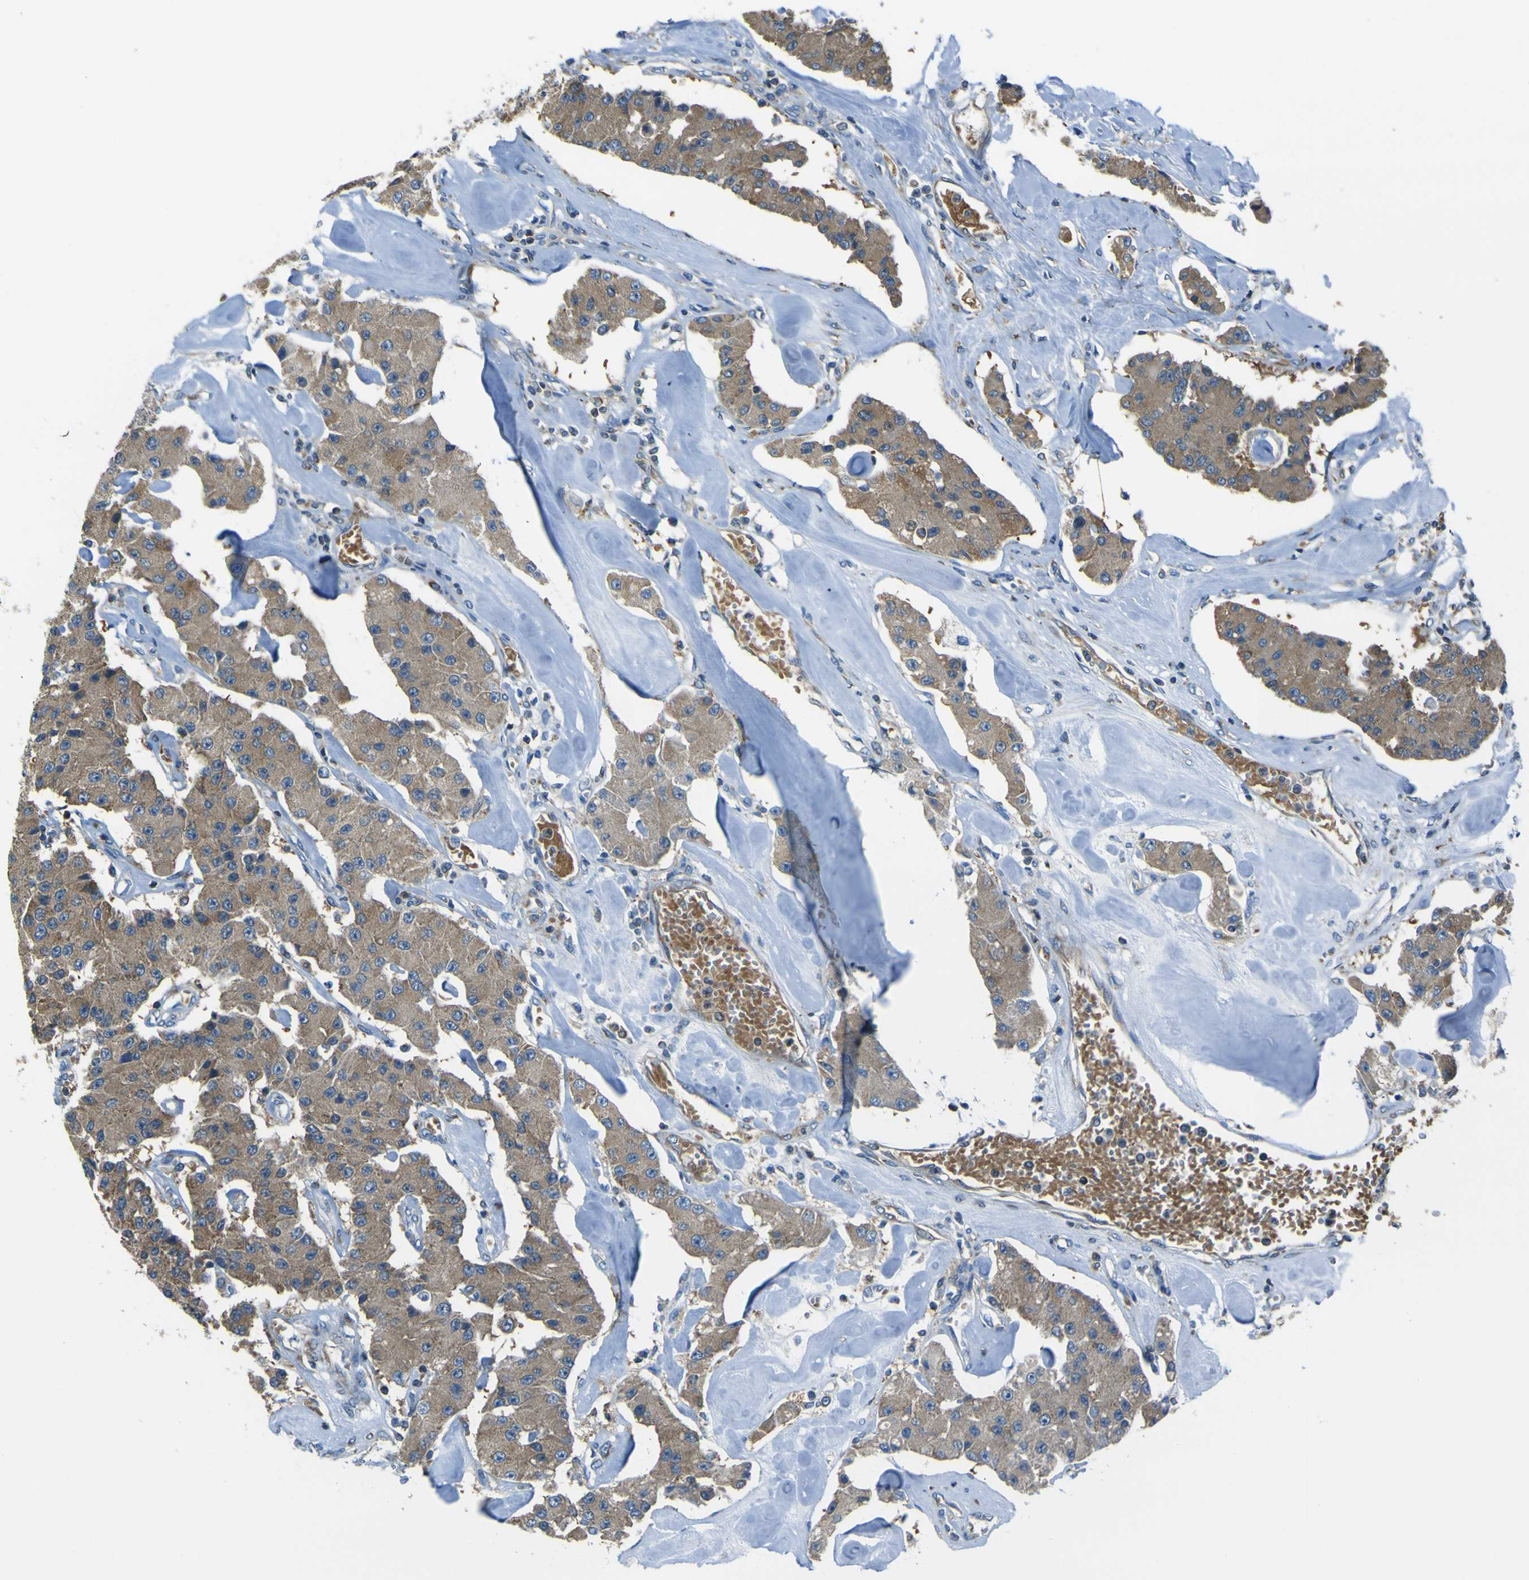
{"staining": {"intensity": "moderate", "quantity": ">75%", "location": "cytoplasmic/membranous"}, "tissue": "carcinoid", "cell_type": "Tumor cells", "image_type": "cancer", "snomed": [{"axis": "morphology", "description": "Carcinoid, malignant, NOS"}, {"axis": "topography", "description": "Pancreas"}], "caption": "Protein staining exhibits moderate cytoplasmic/membranous expression in approximately >75% of tumor cells in carcinoid.", "gene": "STIM1", "patient": {"sex": "male", "age": 41}}